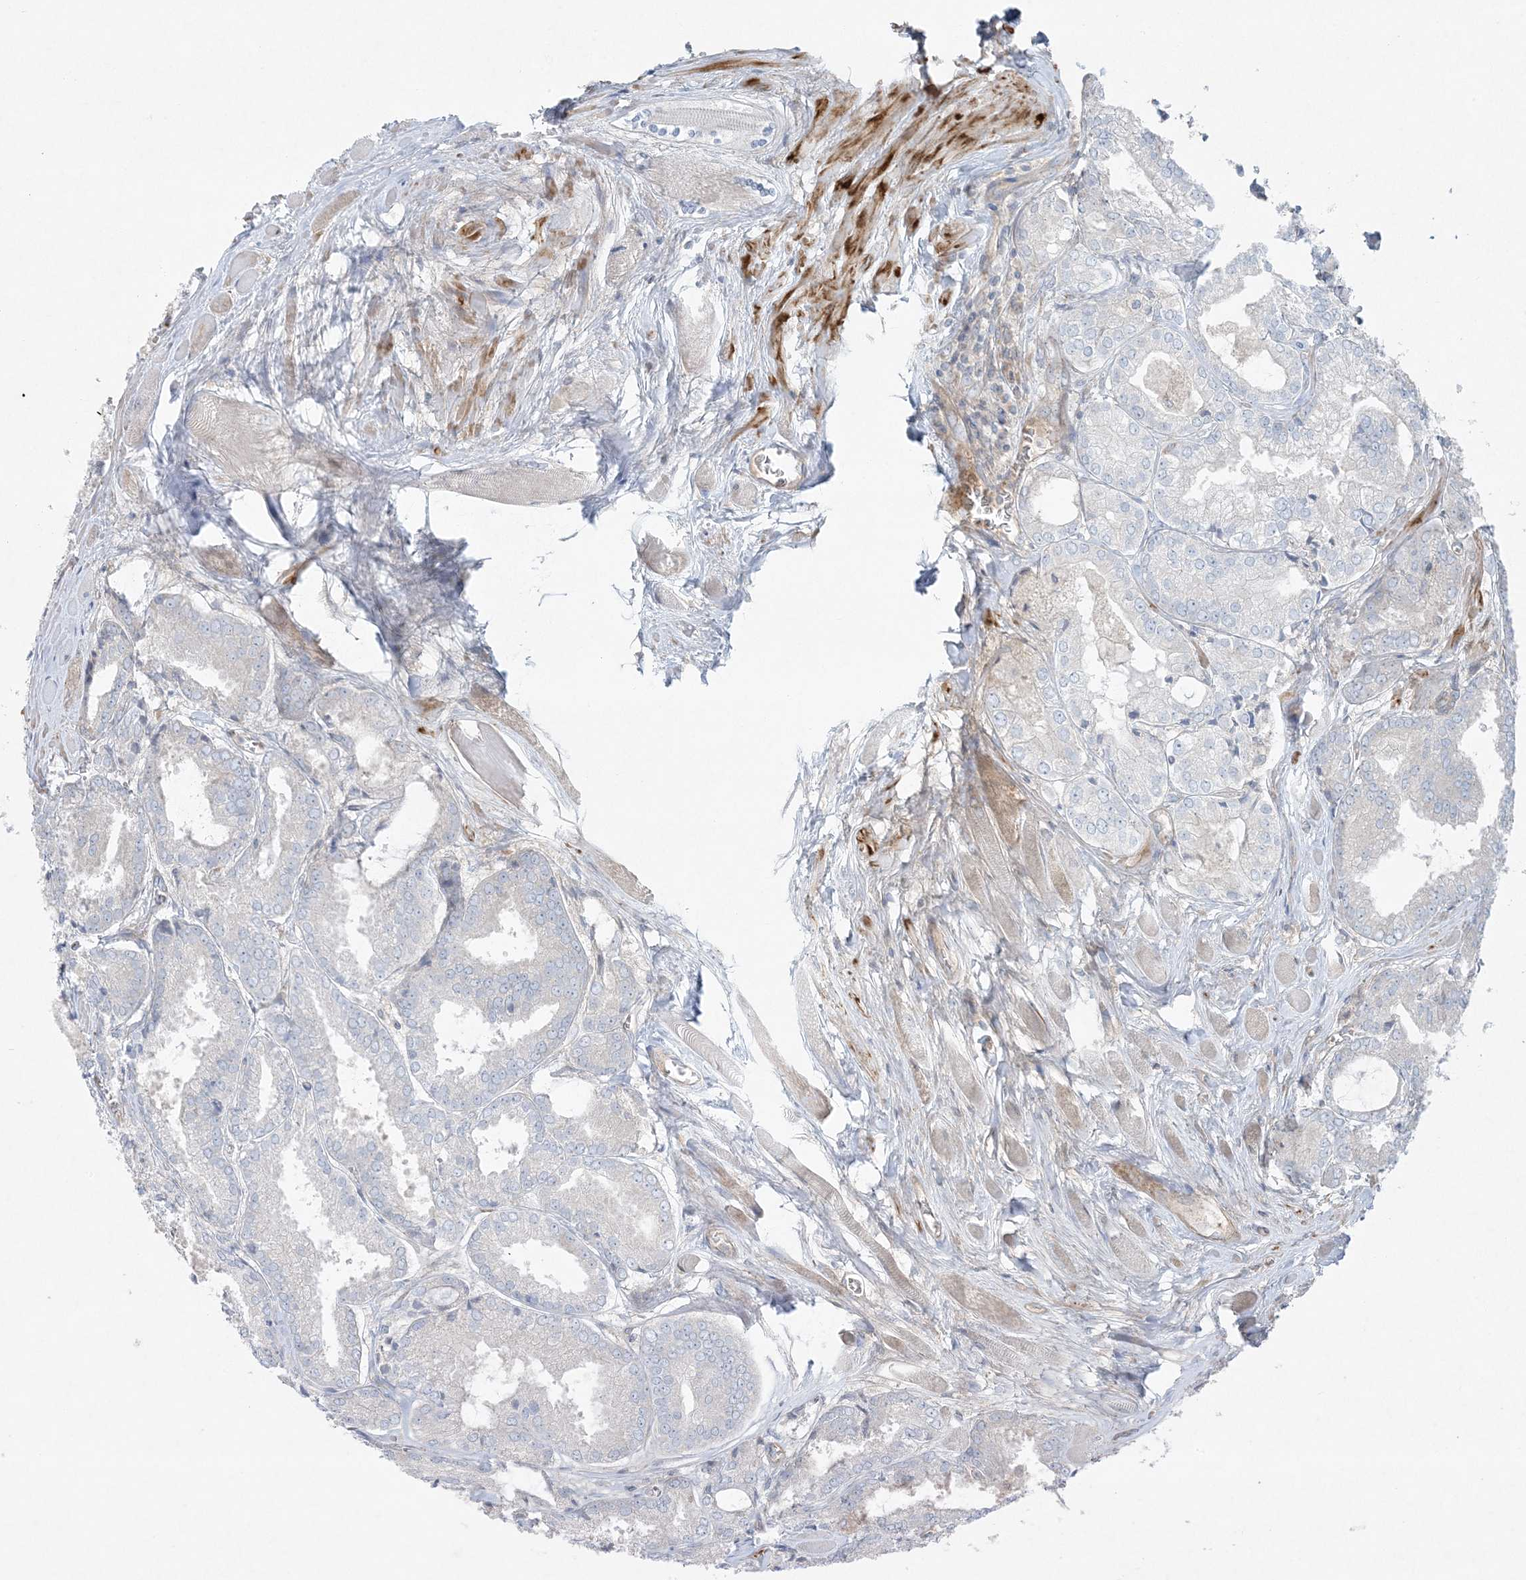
{"staining": {"intensity": "negative", "quantity": "none", "location": "none"}, "tissue": "prostate cancer", "cell_type": "Tumor cells", "image_type": "cancer", "snomed": [{"axis": "morphology", "description": "Adenocarcinoma, Low grade"}, {"axis": "topography", "description": "Prostate"}], "caption": "Immunohistochemistry (IHC) photomicrograph of prostate low-grade adenocarcinoma stained for a protein (brown), which exhibits no positivity in tumor cells.", "gene": "PIK3R4", "patient": {"sex": "male", "age": 67}}